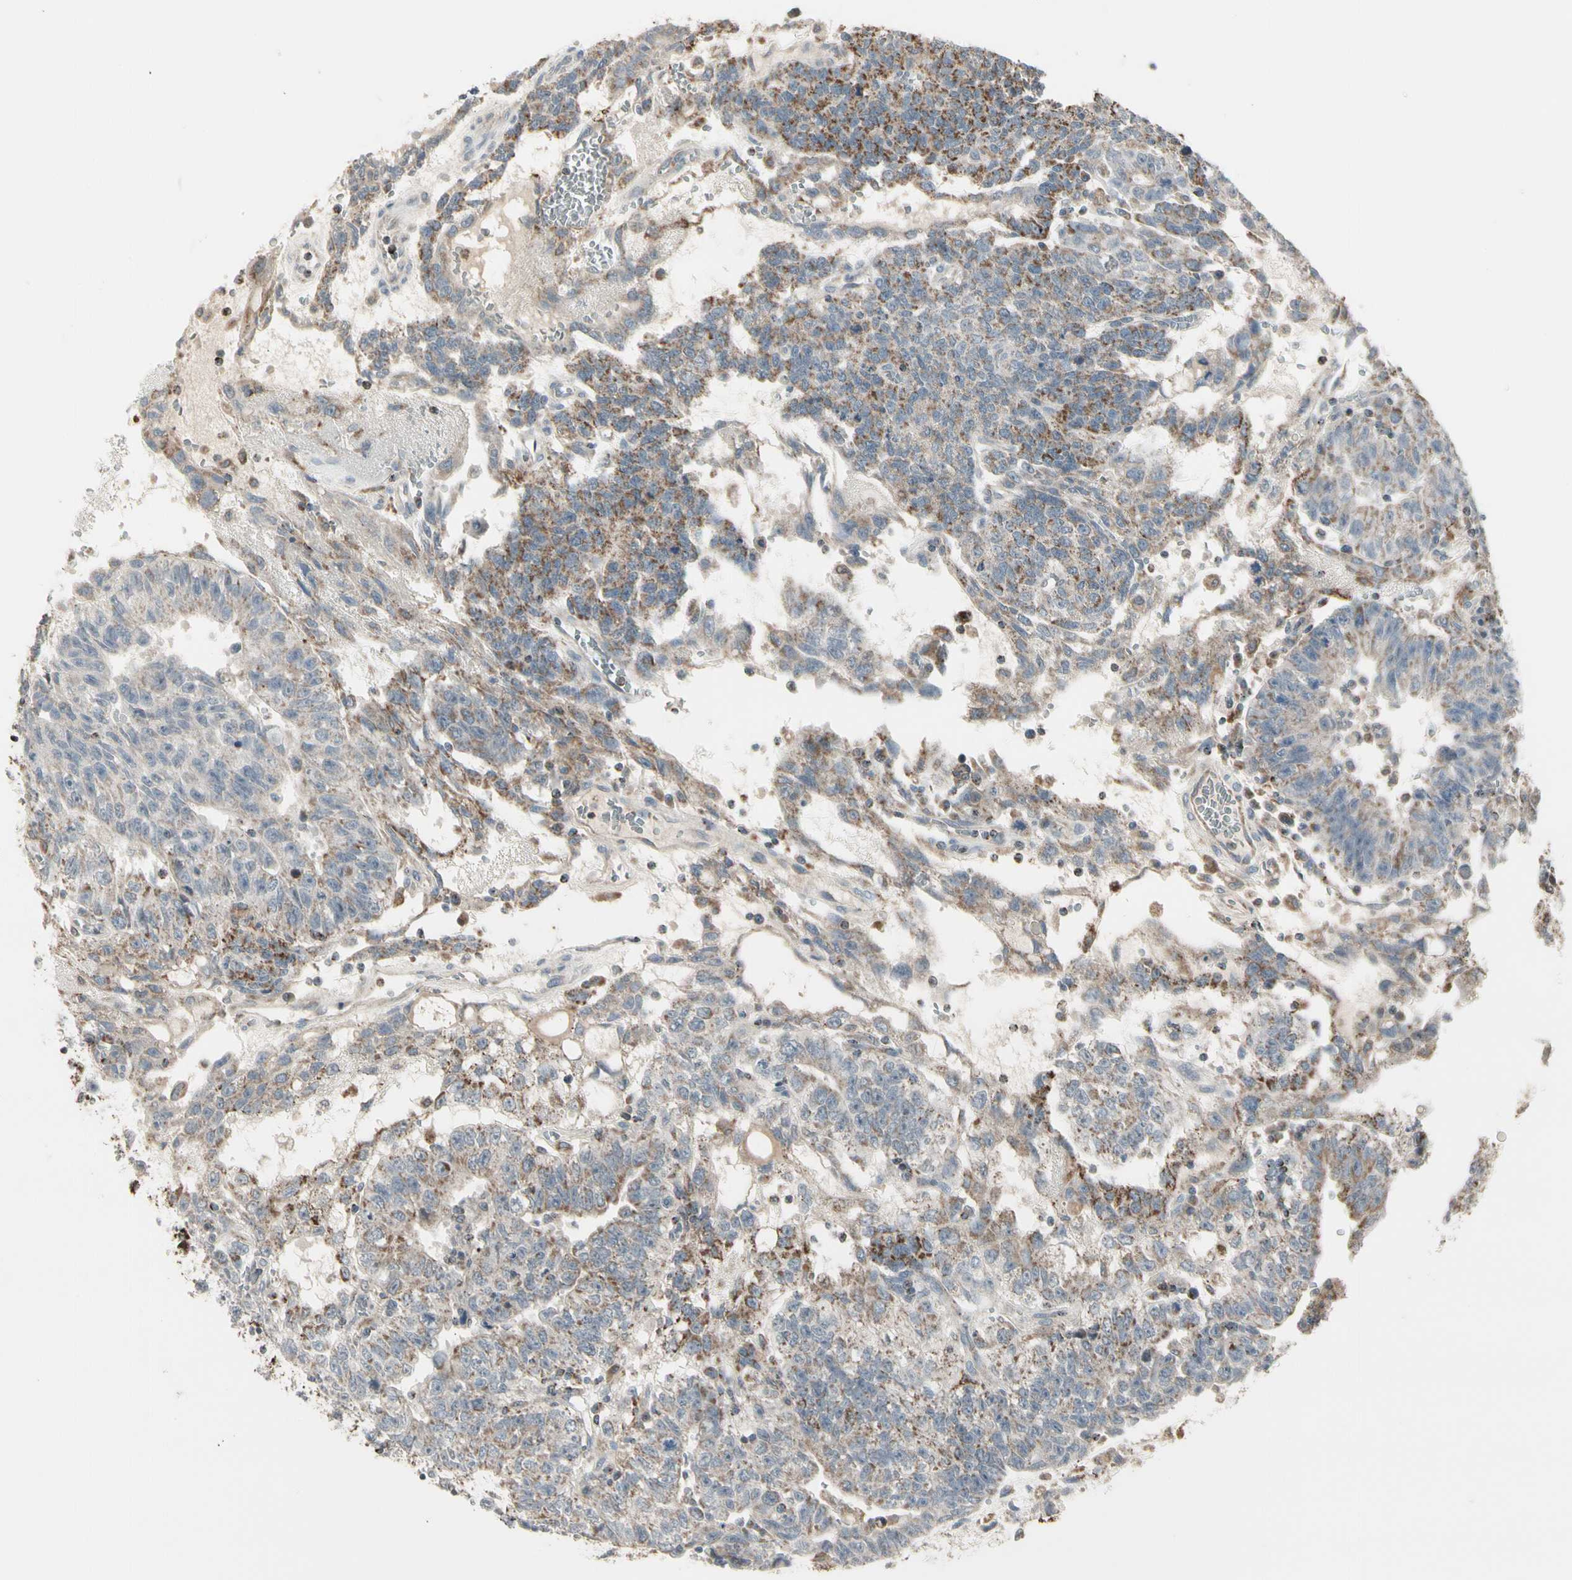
{"staining": {"intensity": "moderate", "quantity": ">75%", "location": "cytoplasmic/membranous"}, "tissue": "testis cancer", "cell_type": "Tumor cells", "image_type": "cancer", "snomed": [{"axis": "morphology", "description": "Seminoma, NOS"}, {"axis": "morphology", "description": "Carcinoma, Embryonal, NOS"}, {"axis": "topography", "description": "Testis"}], "caption": "IHC histopathology image of testis seminoma stained for a protein (brown), which exhibits medium levels of moderate cytoplasmic/membranous expression in approximately >75% of tumor cells.", "gene": "TMEM176A", "patient": {"sex": "male", "age": 52}}